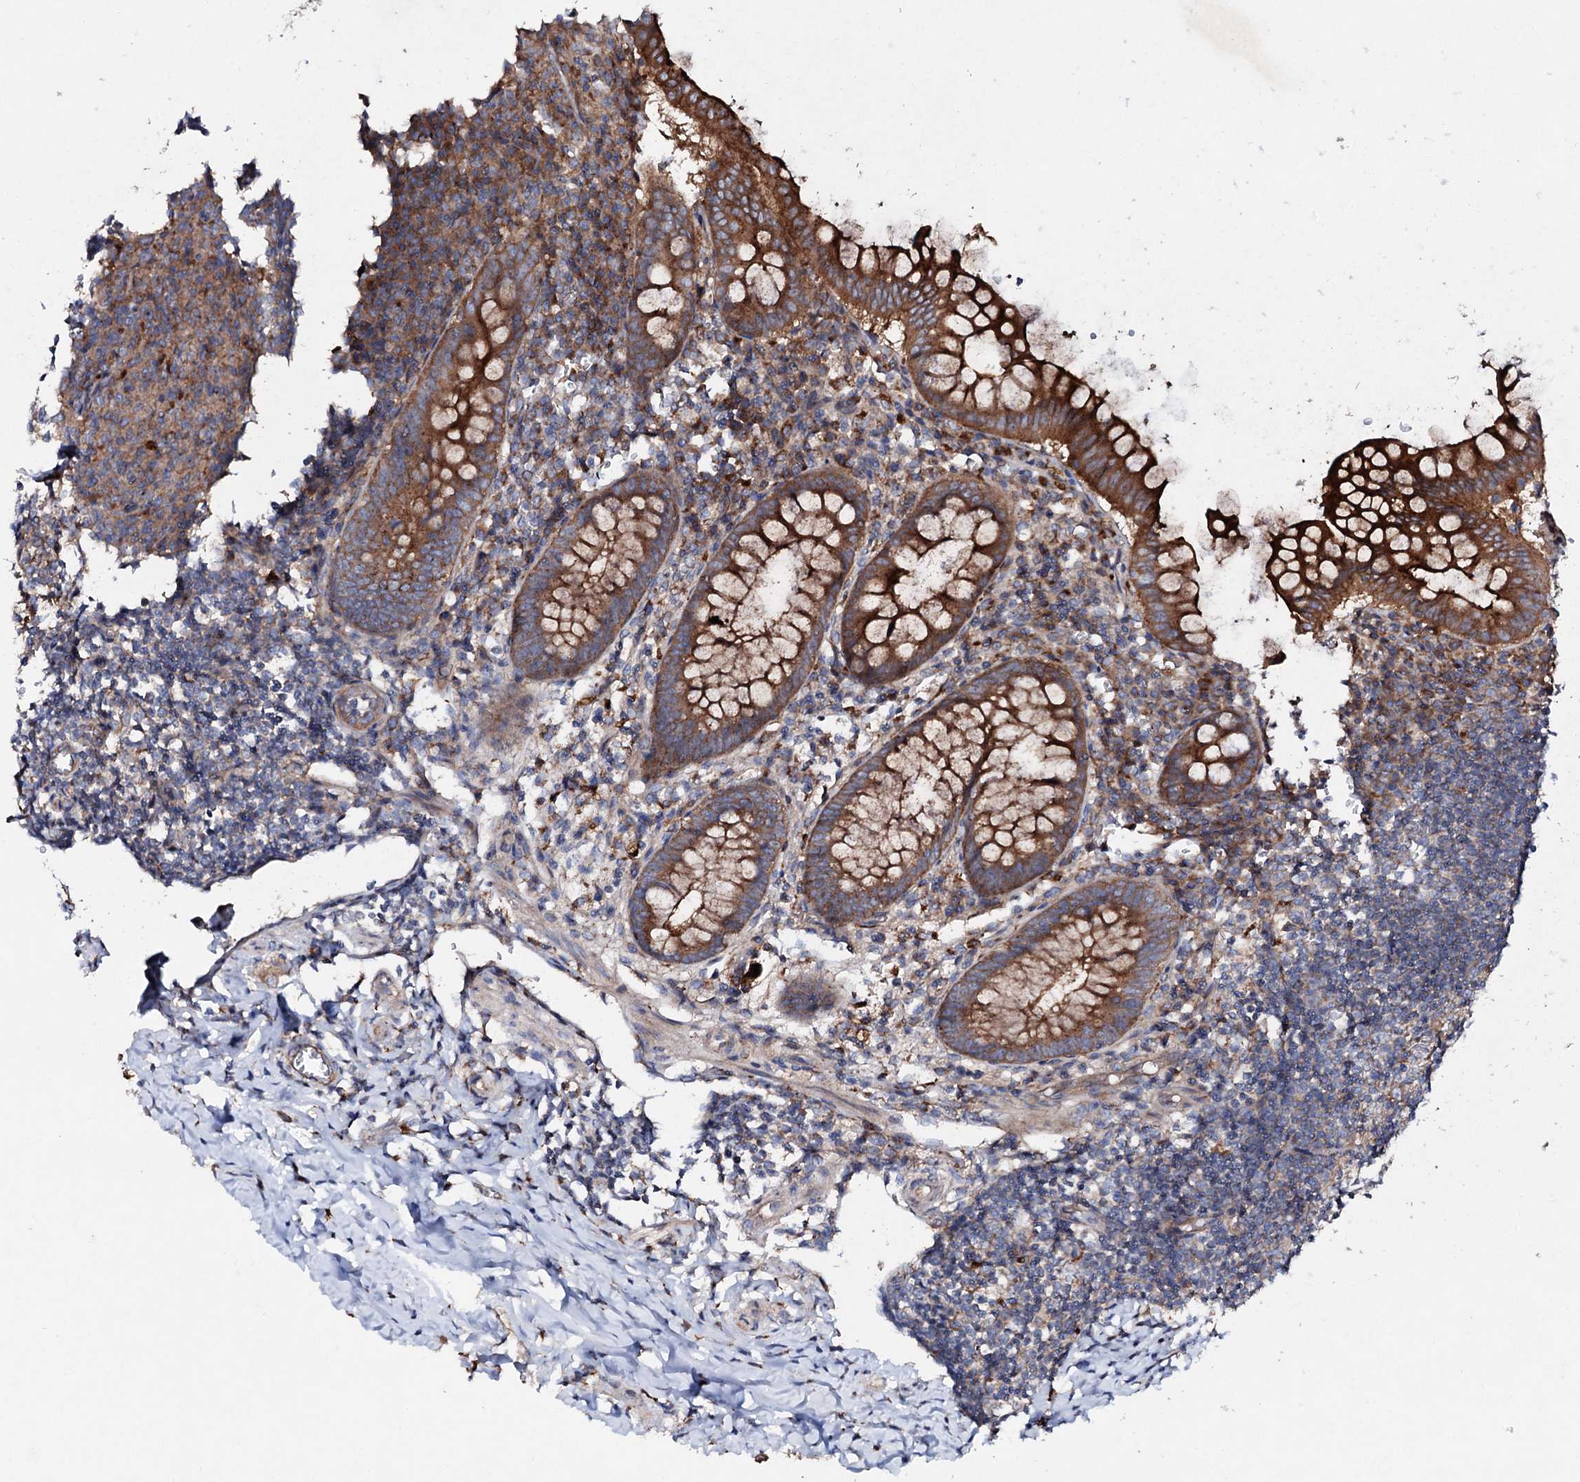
{"staining": {"intensity": "strong", "quantity": ">75%", "location": "cytoplasmic/membranous"}, "tissue": "appendix", "cell_type": "Glandular cells", "image_type": "normal", "snomed": [{"axis": "morphology", "description": "Normal tissue, NOS"}, {"axis": "topography", "description": "Appendix"}], "caption": "The image reveals staining of normal appendix, revealing strong cytoplasmic/membranous protein staining (brown color) within glandular cells.", "gene": "P2RX4", "patient": {"sex": "female", "age": 33}}